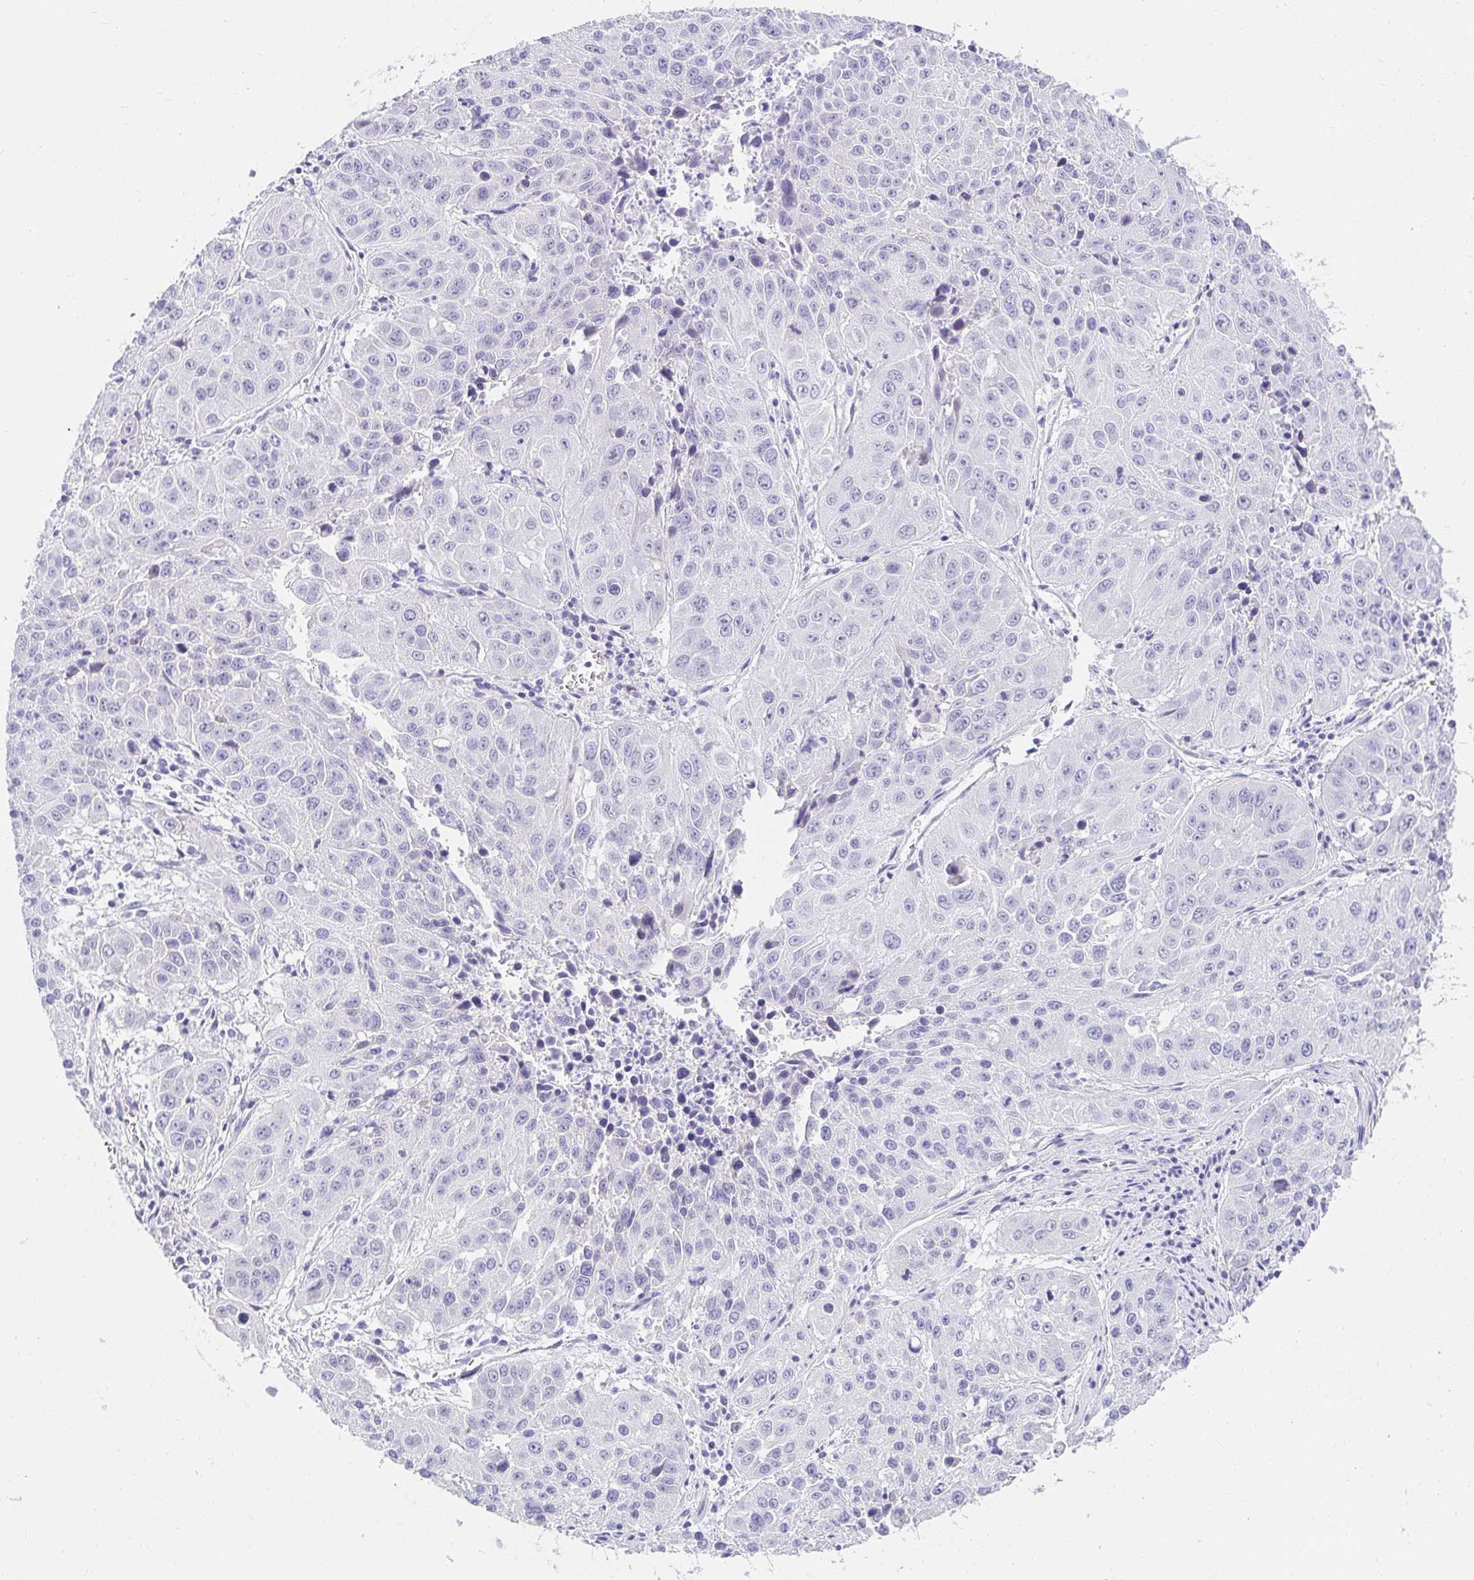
{"staining": {"intensity": "negative", "quantity": "none", "location": "none"}, "tissue": "lung cancer", "cell_type": "Tumor cells", "image_type": "cancer", "snomed": [{"axis": "morphology", "description": "Squamous cell carcinoma, NOS"}, {"axis": "topography", "description": "Lung"}], "caption": "This micrograph is of lung cancer (squamous cell carcinoma) stained with immunohistochemistry (IHC) to label a protein in brown with the nuclei are counter-stained blue. There is no expression in tumor cells. (Stains: DAB (3,3'-diaminobenzidine) immunohistochemistry with hematoxylin counter stain, Microscopy: brightfield microscopy at high magnification).", "gene": "VGLL1", "patient": {"sex": "female", "age": 61}}